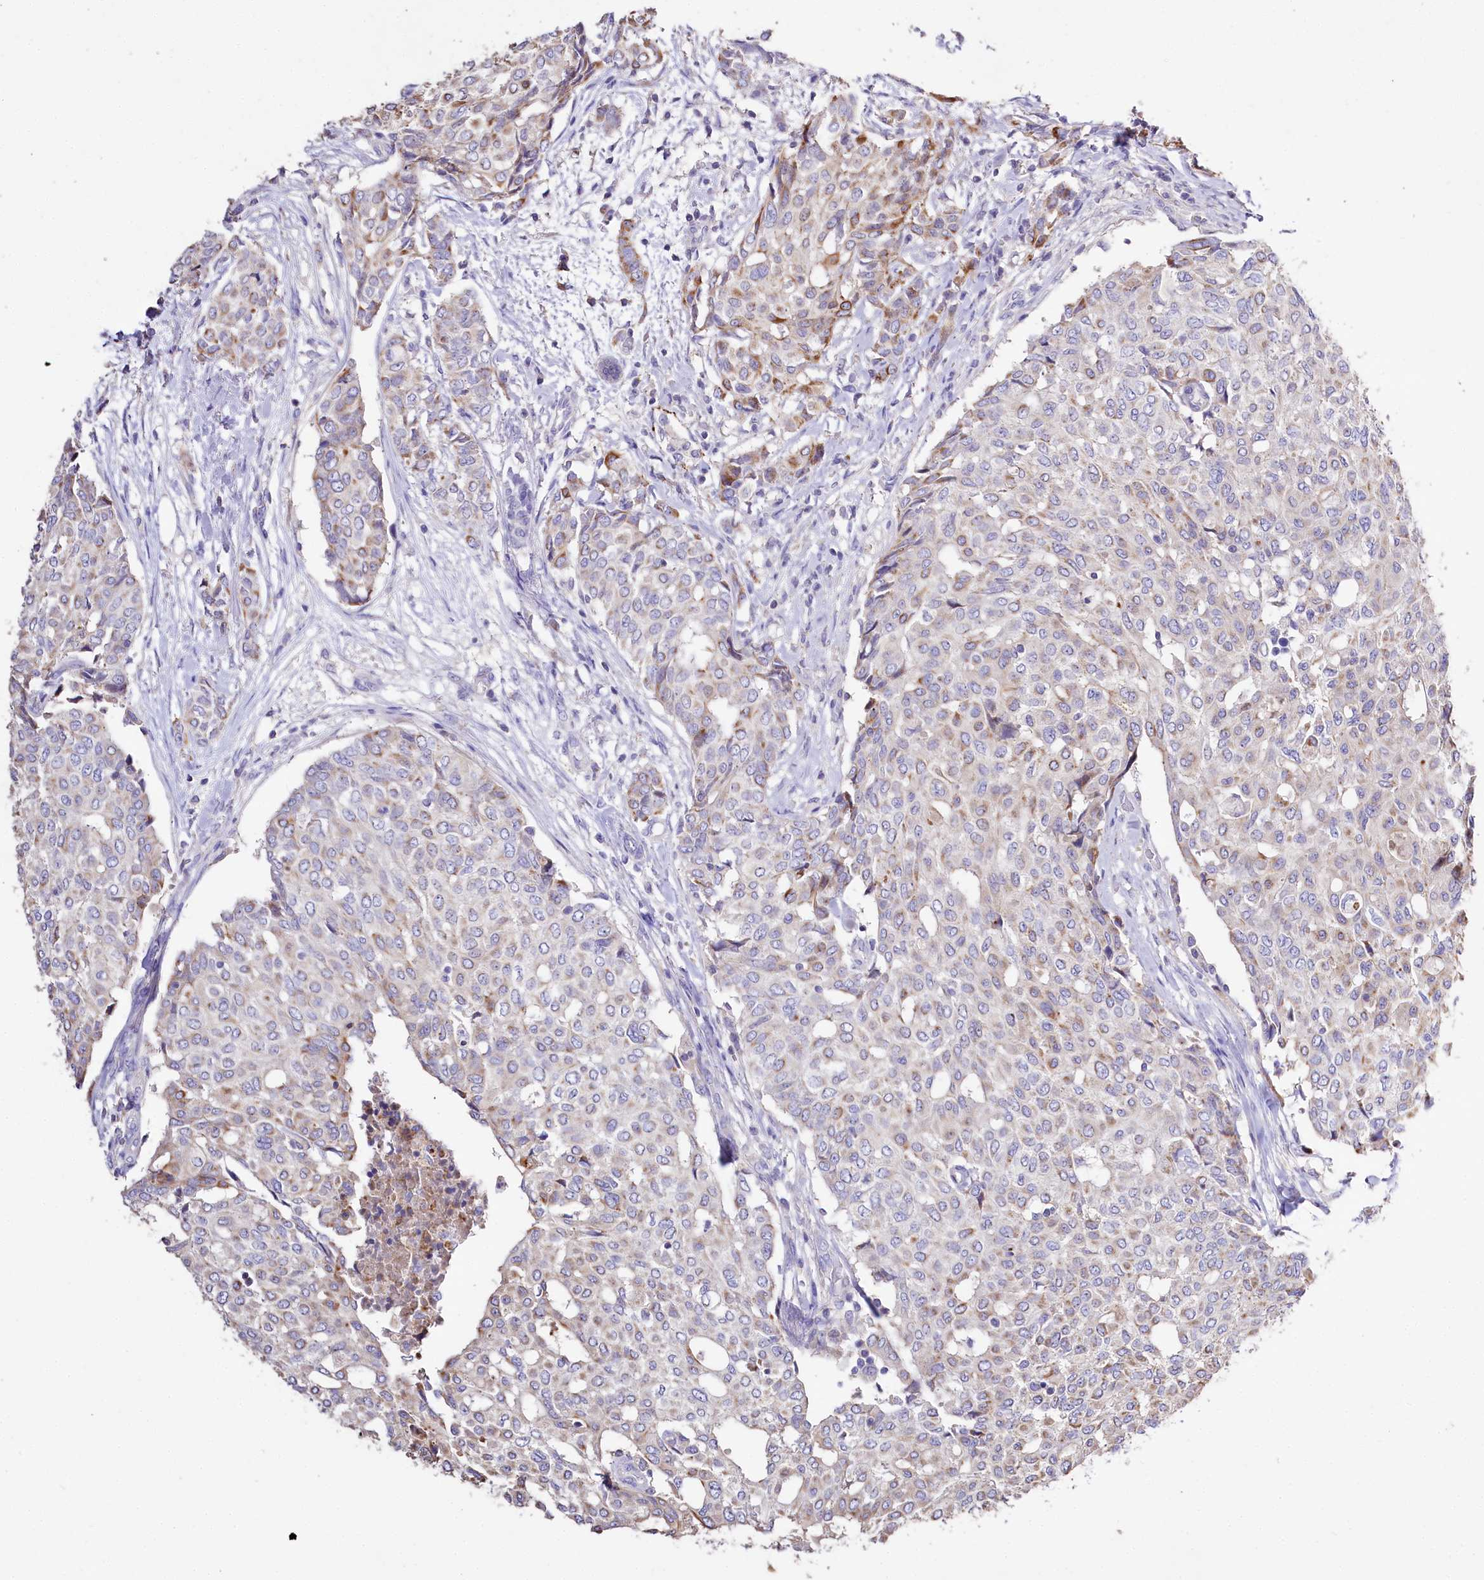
{"staining": {"intensity": "weak", "quantity": "<25%", "location": "cytoplasmic/membranous"}, "tissue": "breast cancer", "cell_type": "Tumor cells", "image_type": "cancer", "snomed": [{"axis": "morphology", "description": "Lobular carcinoma"}, {"axis": "topography", "description": "Breast"}], "caption": "Tumor cells are negative for brown protein staining in breast cancer.", "gene": "PTER", "patient": {"sex": "female", "age": 51}}